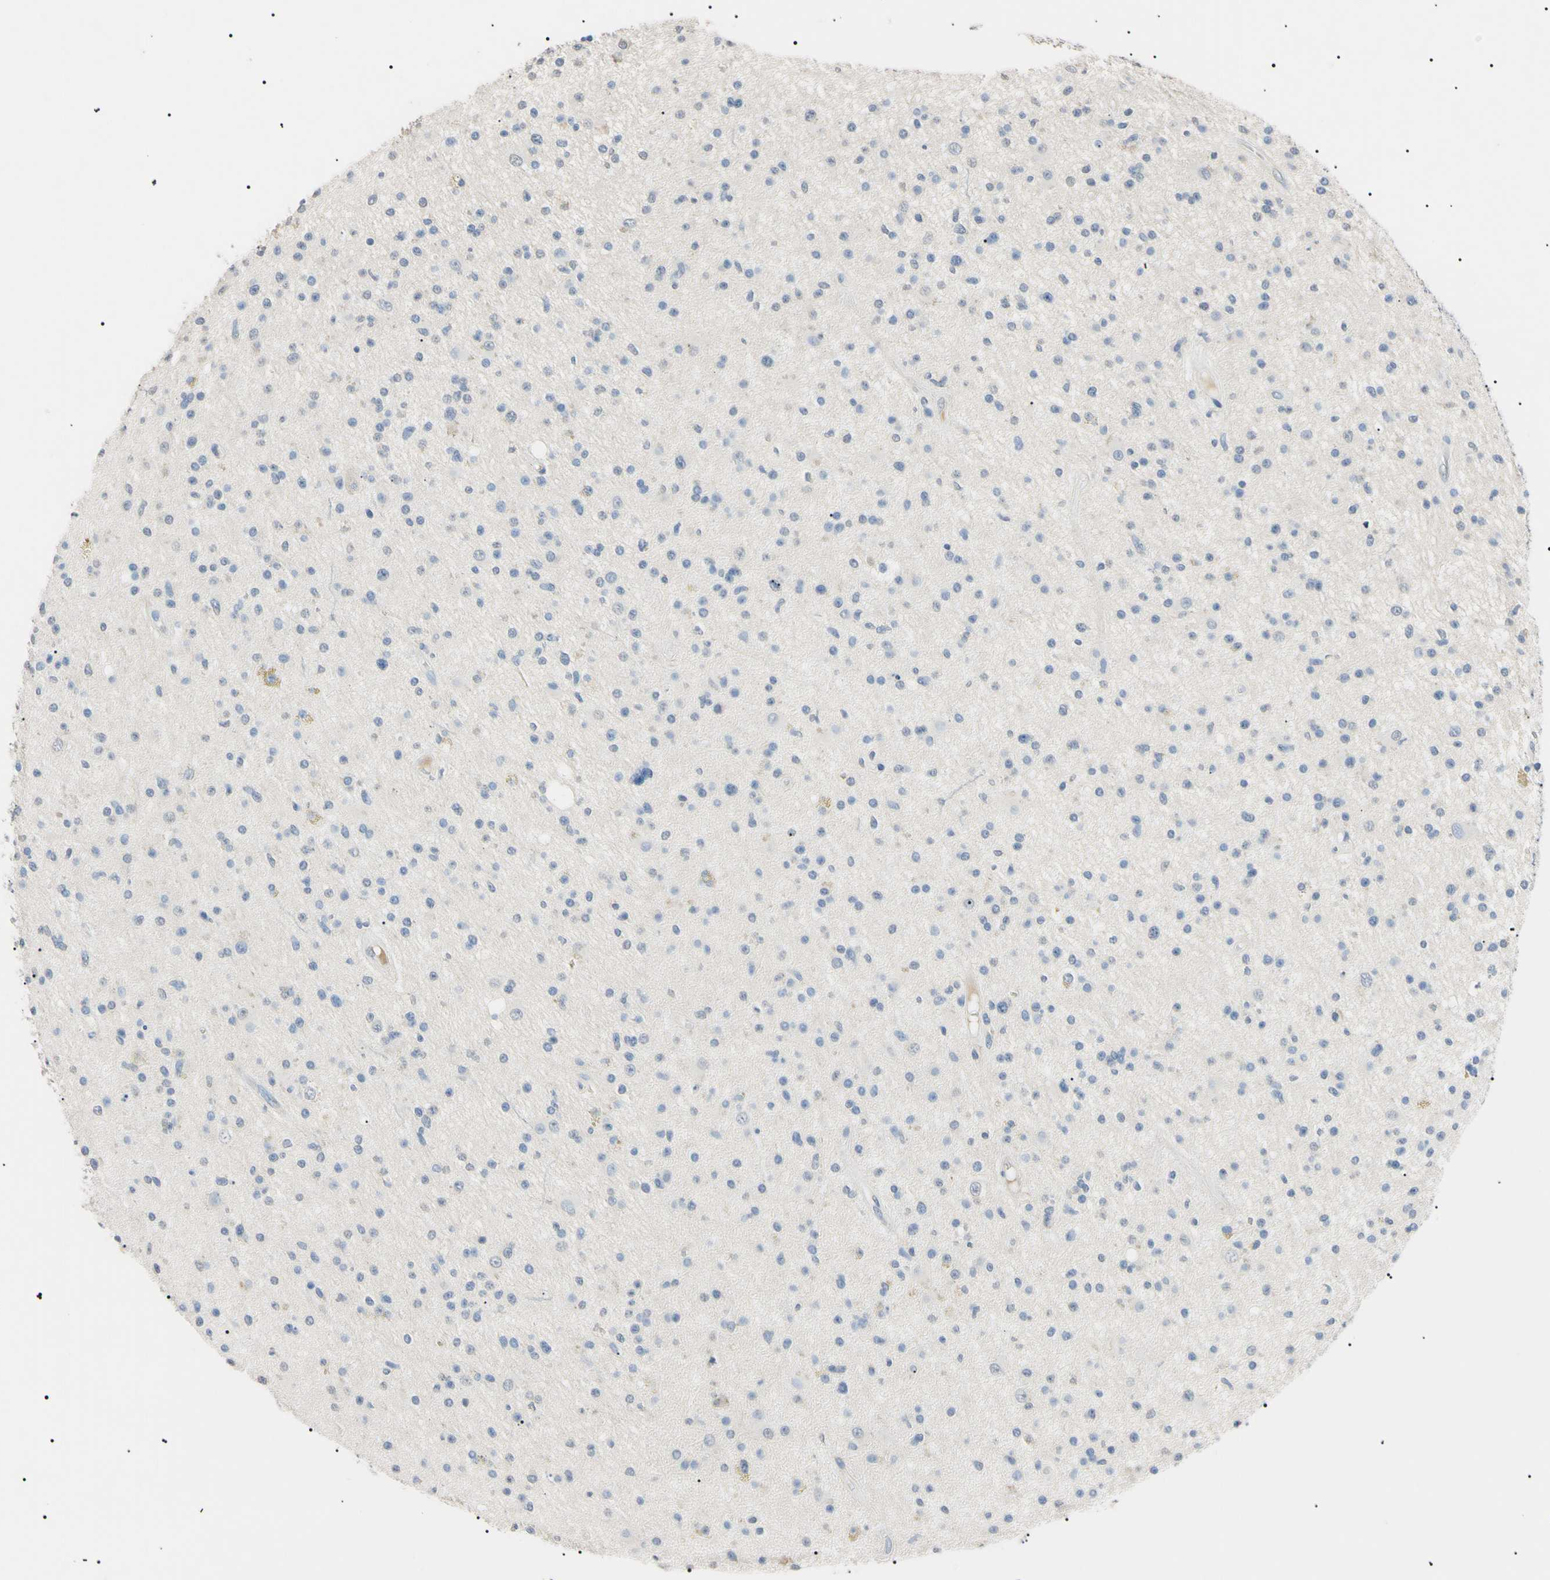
{"staining": {"intensity": "negative", "quantity": "none", "location": "none"}, "tissue": "glioma", "cell_type": "Tumor cells", "image_type": "cancer", "snomed": [{"axis": "morphology", "description": "Glioma, malignant, High grade"}, {"axis": "topography", "description": "Brain"}], "caption": "IHC histopathology image of high-grade glioma (malignant) stained for a protein (brown), which demonstrates no positivity in tumor cells. (Stains: DAB (3,3'-diaminobenzidine) immunohistochemistry with hematoxylin counter stain, Microscopy: brightfield microscopy at high magnification).", "gene": "CGB3", "patient": {"sex": "male", "age": 33}}